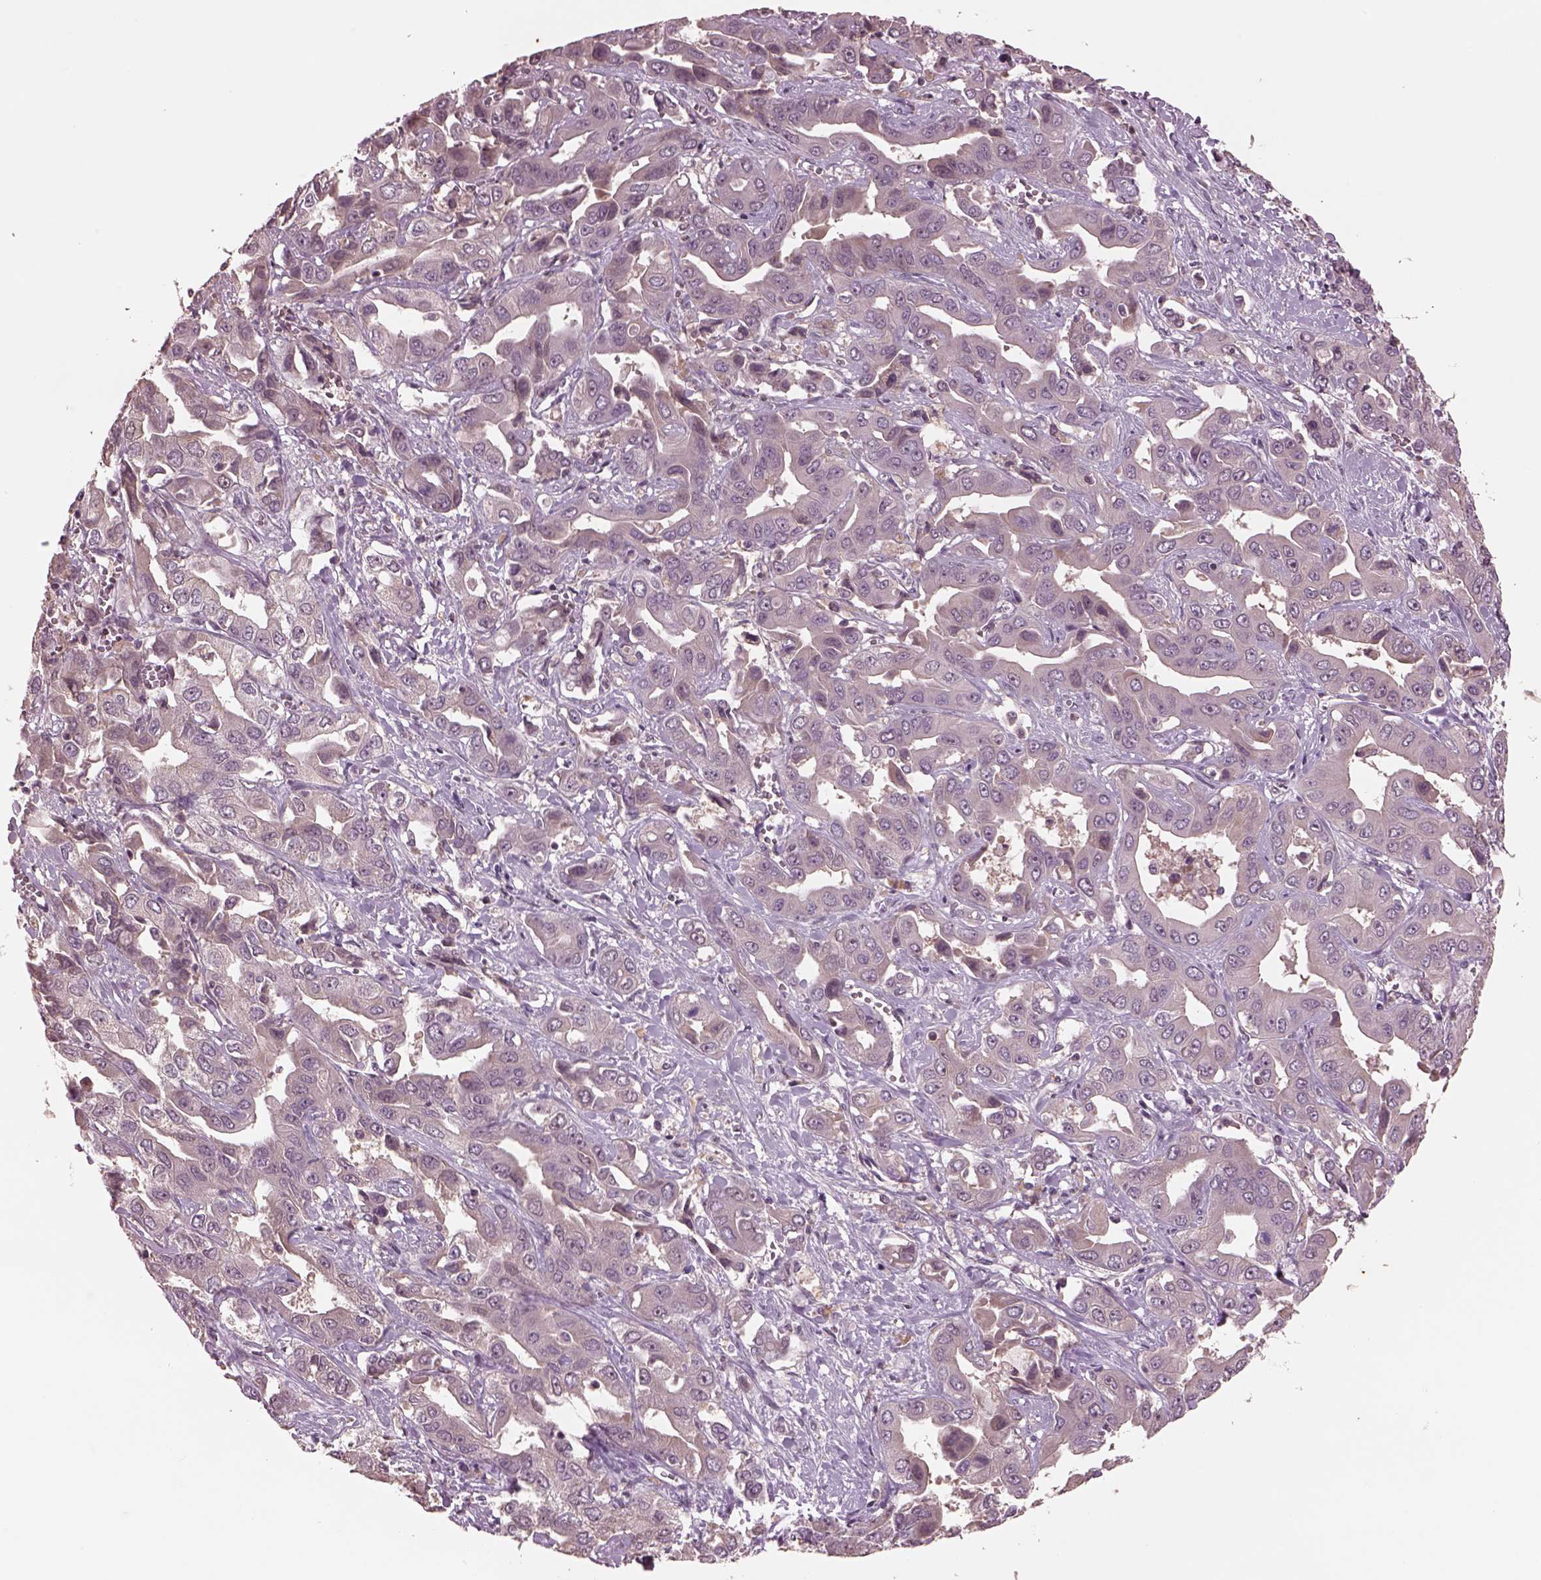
{"staining": {"intensity": "weak", "quantity": ">75%", "location": "cytoplasmic/membranous"}, "tissue": "liver cancer", "cell_type": "Tumor cells", "image_type": "cancer", "snomed": [{"axis": "morphology", "description": "Cholangiocarcinoma"}, {"axis": "topography", "description": "Liver"}], "caption": "The micrograph displays a brown stain indicating the presence of a protein in the cytoplasmic/membranous of tumor cells in liver cancer.", "gene": "PTX4", "patient": {"sex": "female", "age": 52}}